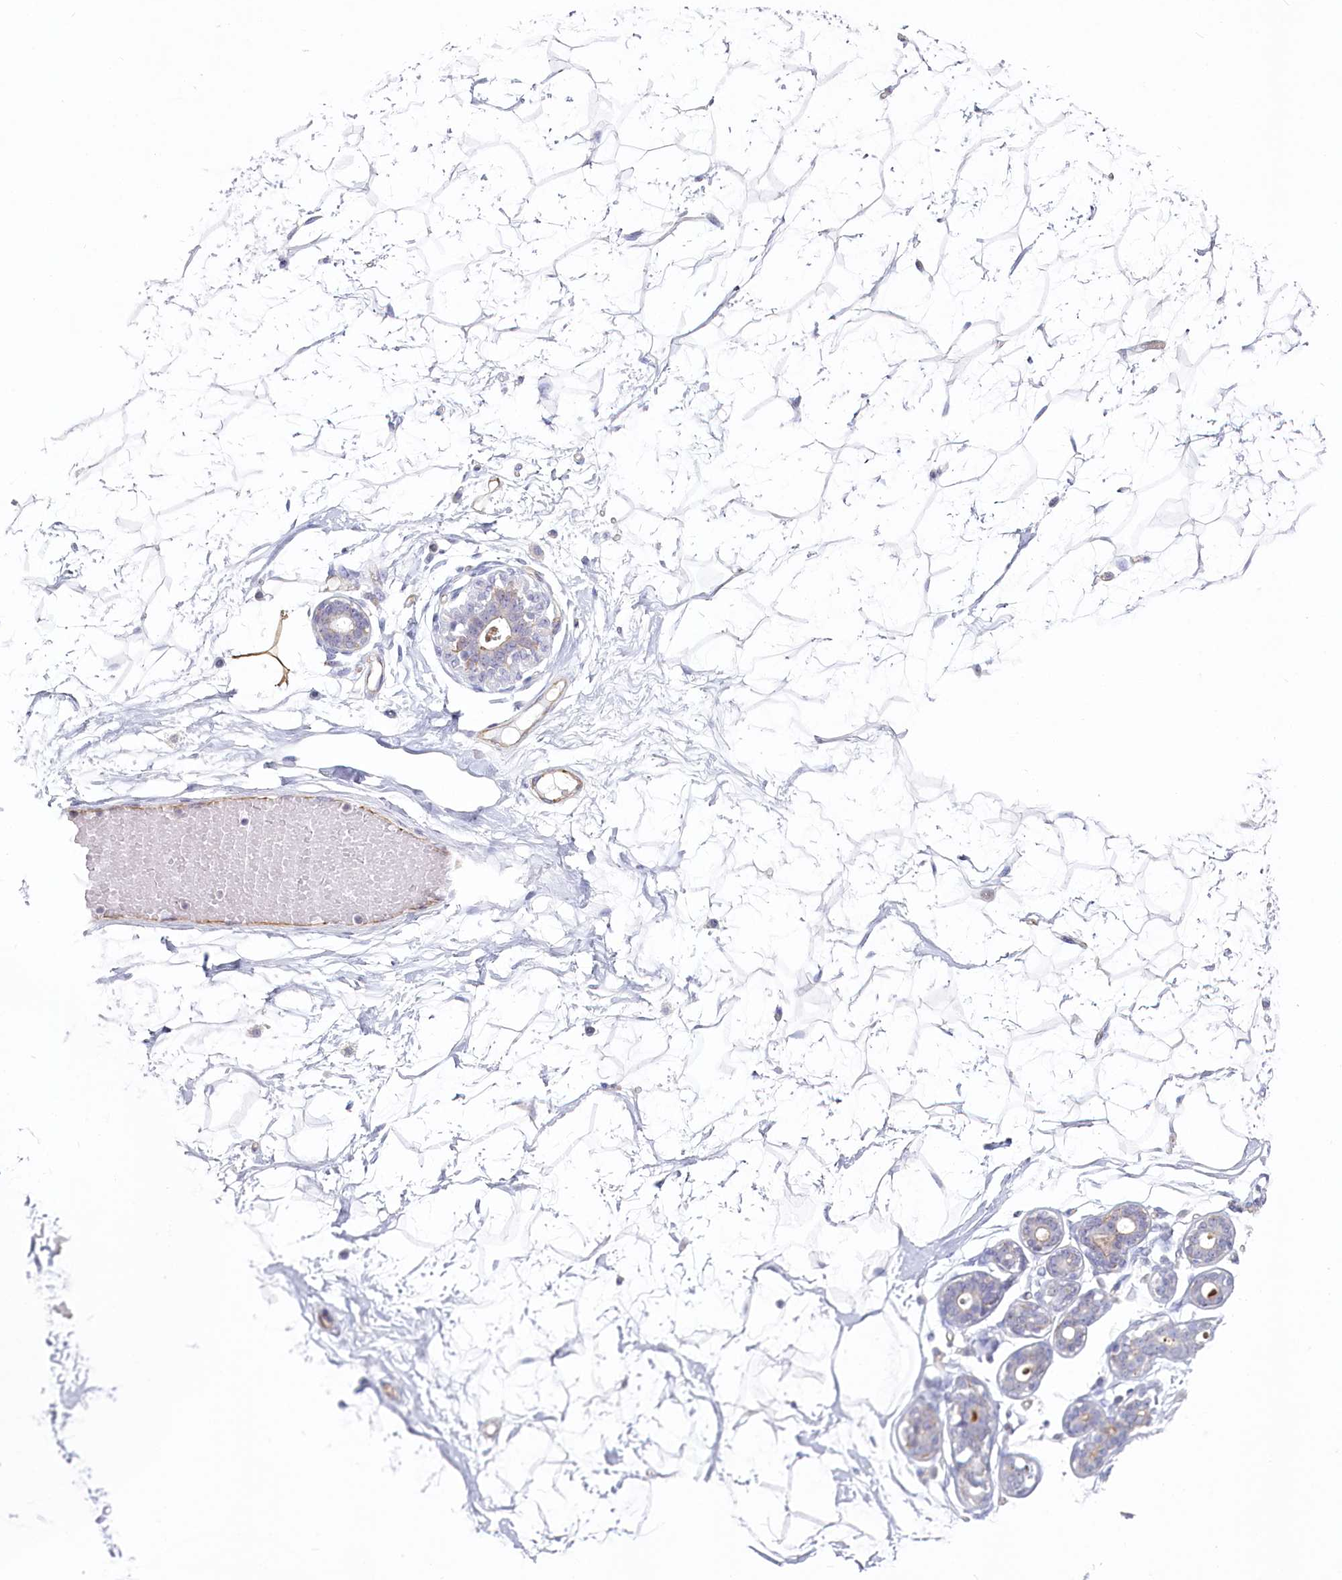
{"staining": {"intensity": "negative", "quantity": "none", "location": "none"}, "tissue": "breast", "cell_type": "Adipocytes", "image_type": "normal", "snomed": [{"axis": "morphology", "description": "Normal tissue, NOS"}, {"axis": "morphology", "description": "Adenoma, NOS"}, {"axis": "topography", "description": "Breast"}], "caption": "The histopathology image shows no significant expression in adipocytes of breast. The staining was performed using DAB to visualize the protein expression in brown, while the nuclei were stained in blue with hematoxylin (Magnification: 20x).", "gene": "ABHD8", "patient": {"sex": "female", "age": 23}}